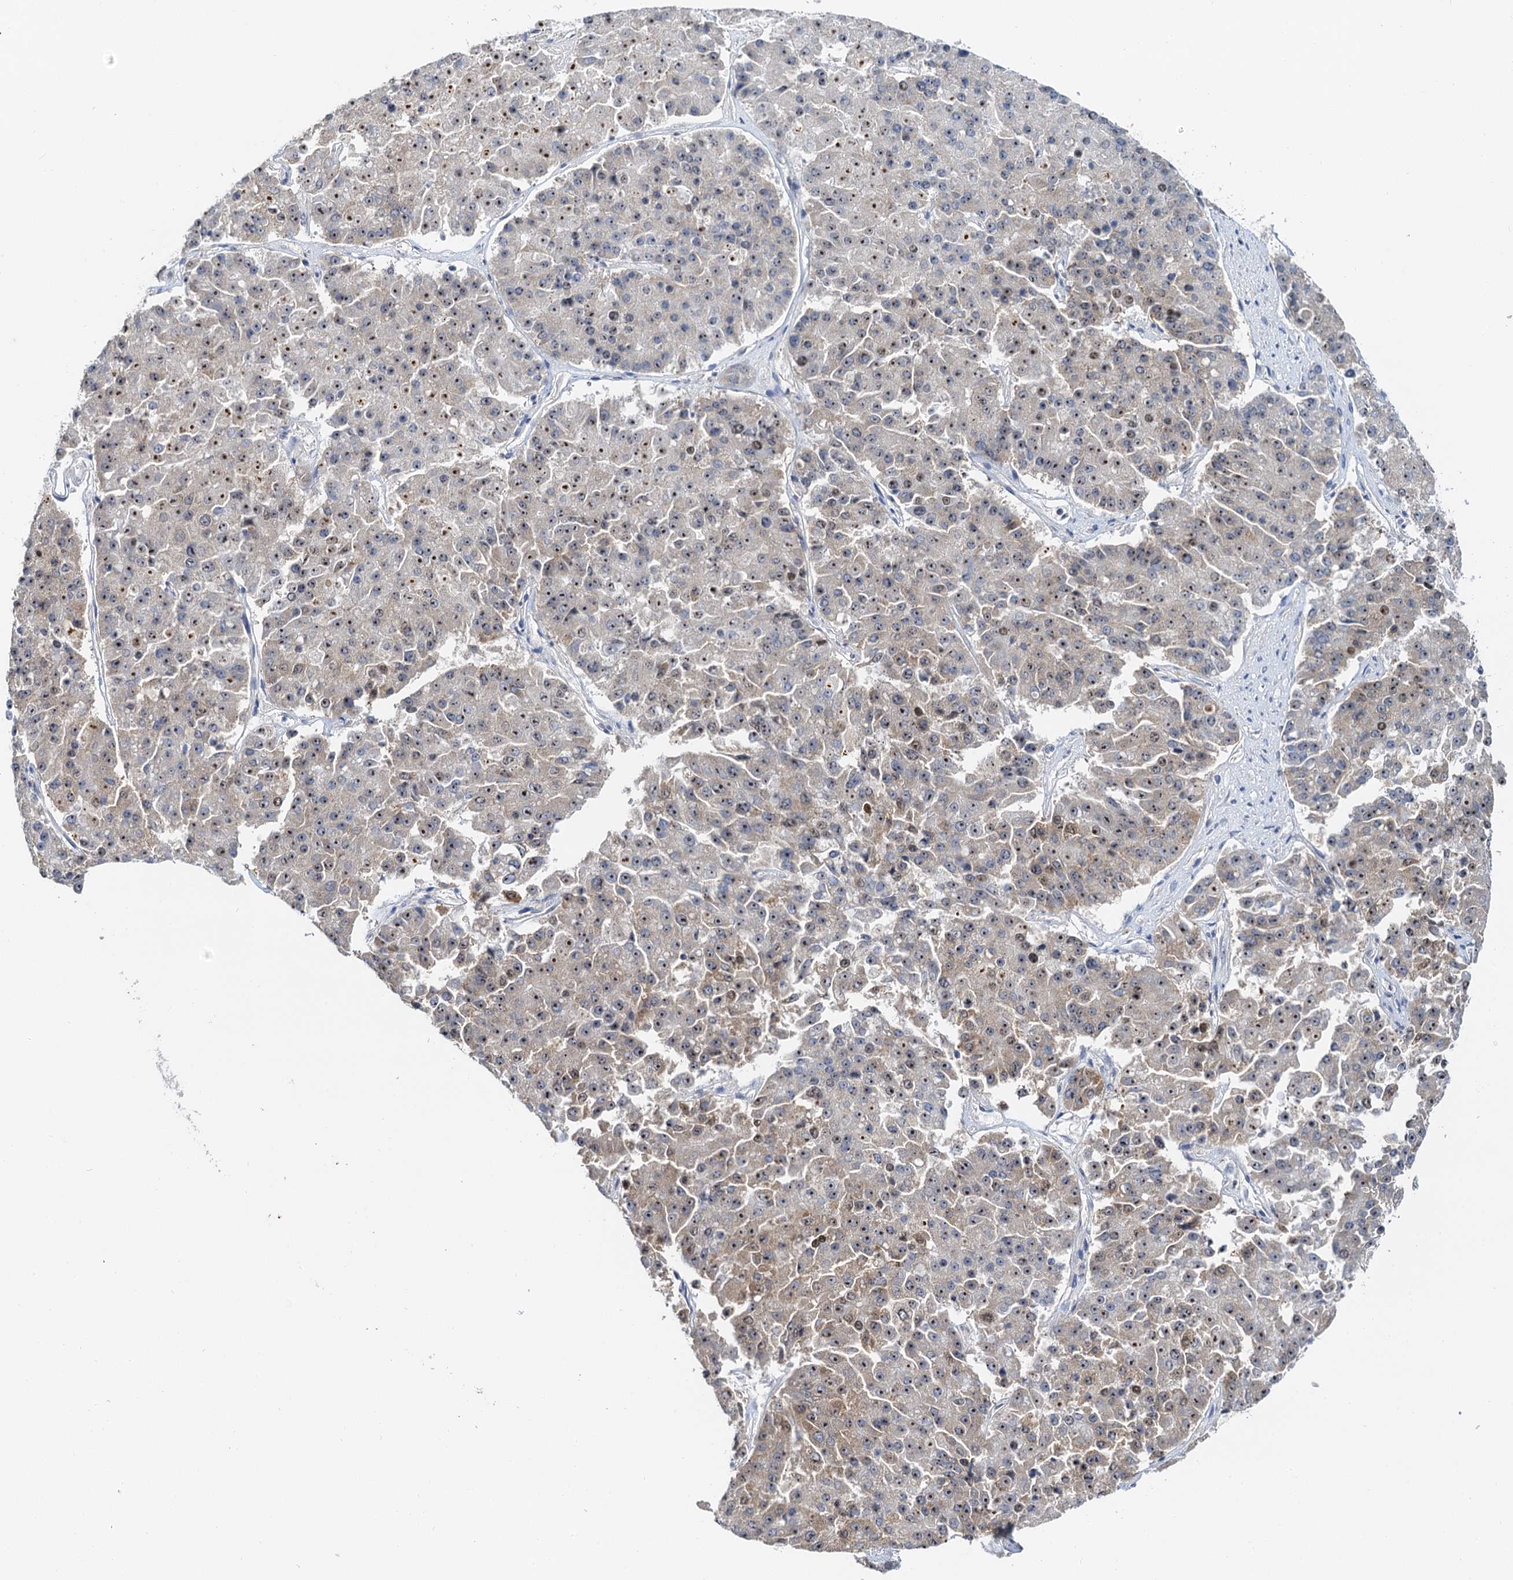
{"staining": {"intensity": "moderate", "quantity": "25%-75%", "location": "nuclear"}, "tissue": "pancreatic cancer", "cell_type": "Tumor cells", "image_type": "cancer", "snomed": [{"axis": "morphology", "description": "Adenocarcinoma, NOS"}, {"axis": "topography", "description": "Pancreas"}], "caption": "Moderate nuclear staining for a protein is identified in approximately 25%-75% of tumor cells of pancreatic cancer (adenocarcinoma) using immunohistochemistry.", "gene": "NOP2", "patient": {"sex": "male", "age": 50}}